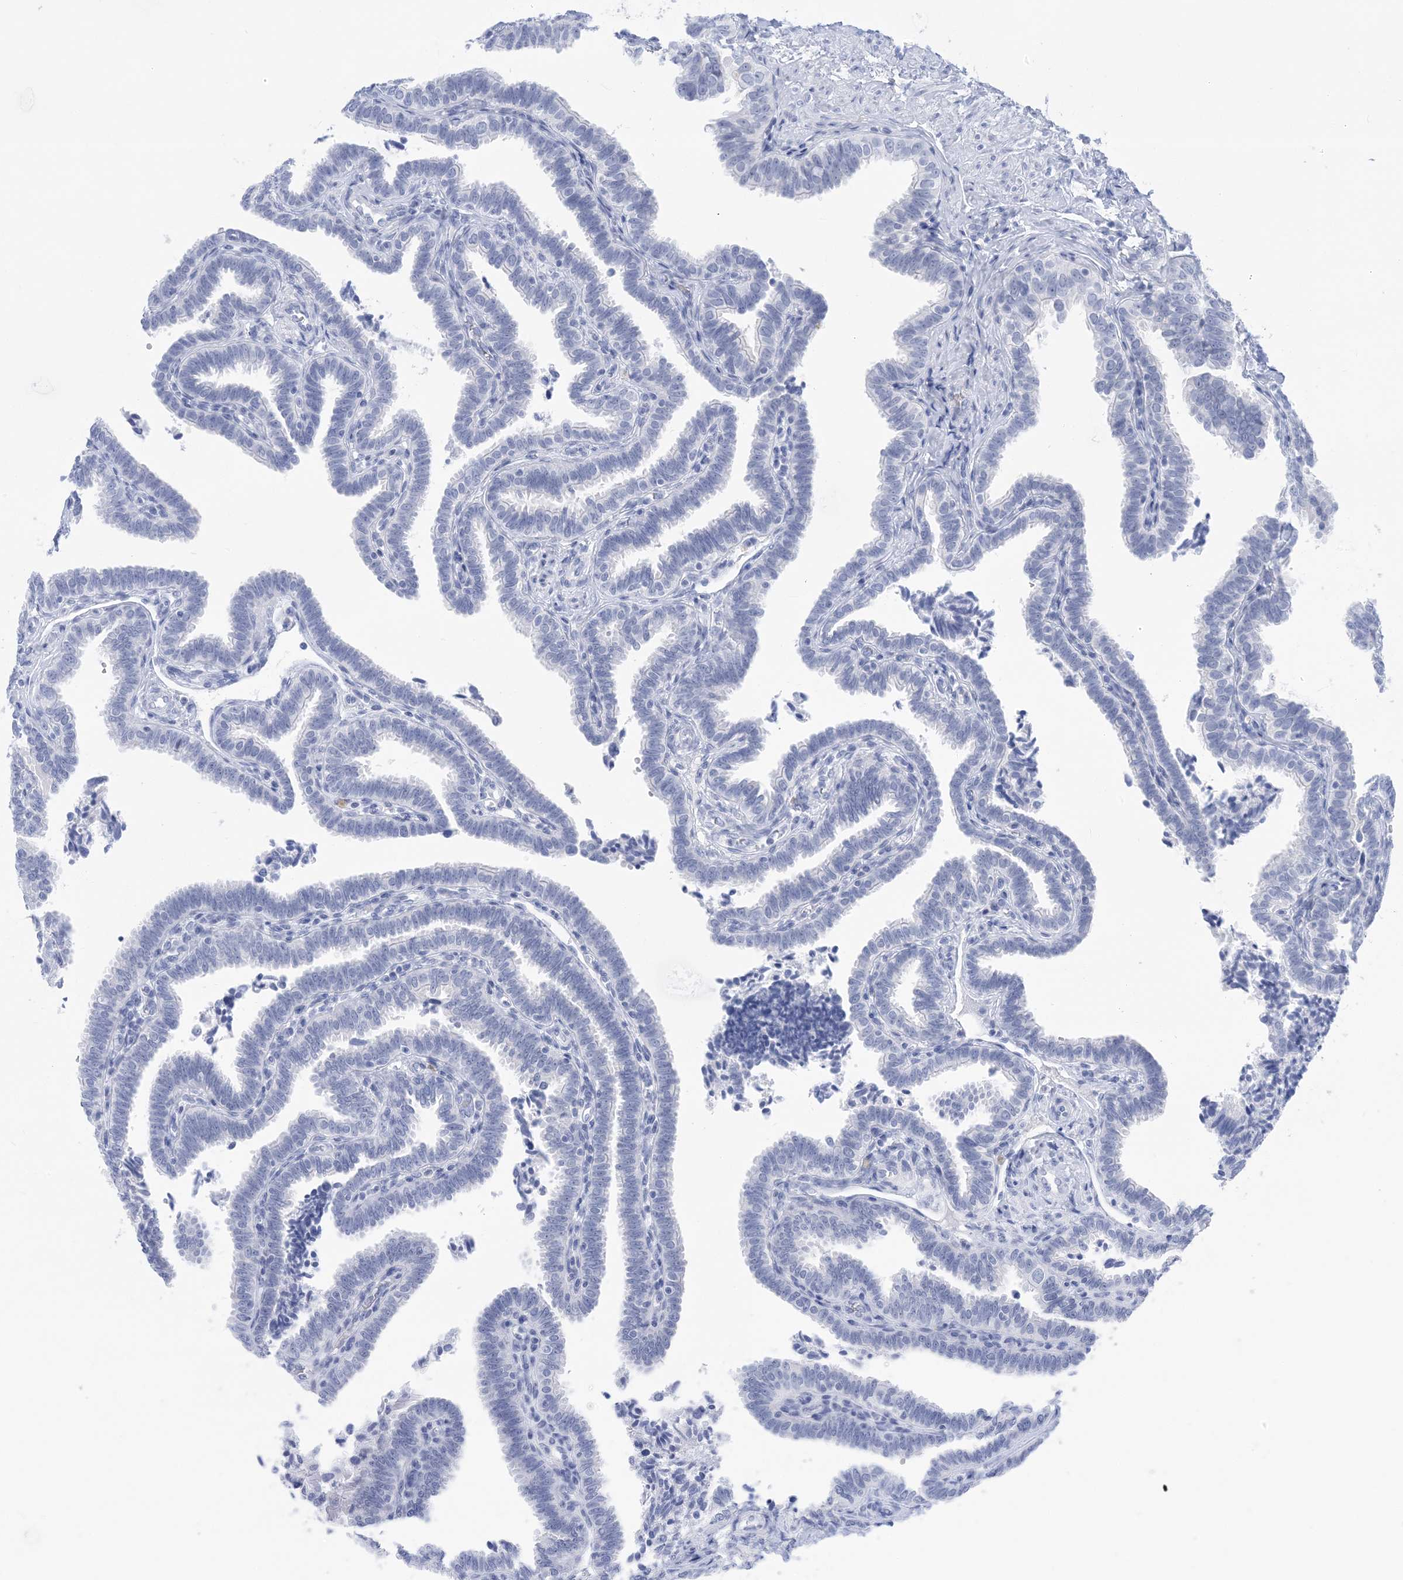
{"staining": {"intensity": "negative", "quantity": "none", "location": "none"}, "tissue": "fallopian tube", "cell_type": "Glandular cells", "image_type": "normal", "snomed": [{"axis": "morphology", "description": "Normal tissue, NOS"}, {"axis": "topography", "description": "Fallopian tube"}], "caption": "IHC photomicrograph of normal fallopian tube stained for a protein (brown), which demonstrates no positivity in glandular cells. (DAB immunohistochemistry, high magnification).", "gene": "SH3YL1", "patient": {"sex": "female", "age": 39}}